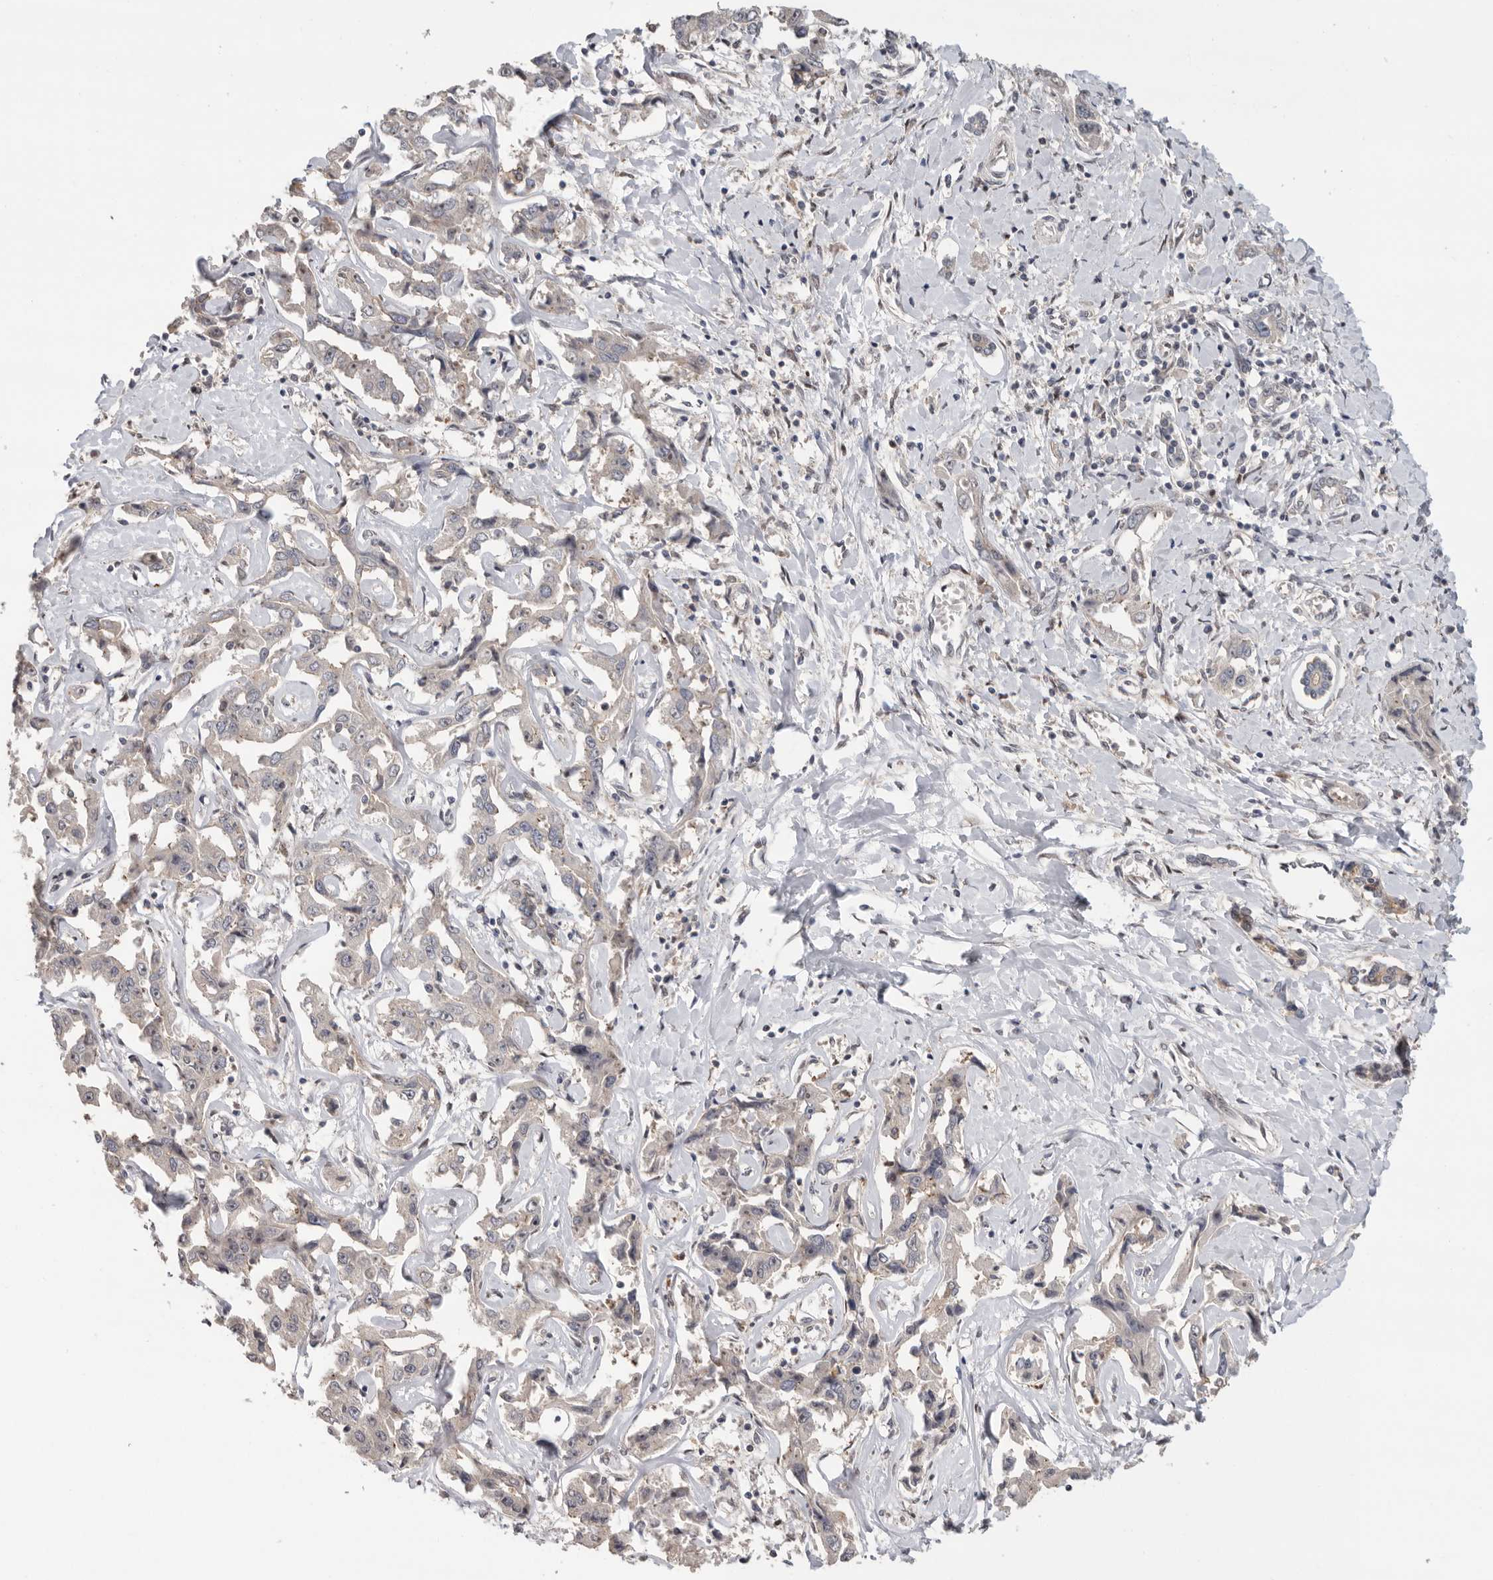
{"staining": {"intensity": "negative", "quantity": "none", "location": "none"}, "tissue": "liver cancer", "cell_type": "Tumor cells", "image_type": "cancer", "snomed": [{"axis": "morphology", "description": "Cholangiocarcinoma"}, {"axis": "topography", "description": "Liver"}], "caption": "Cholangiocarcinoma (liver) stained for a protein using IHC shows no expression tumor cells.", "gene": "KLK5", "patient": {"sex": "male", "age": 59}}